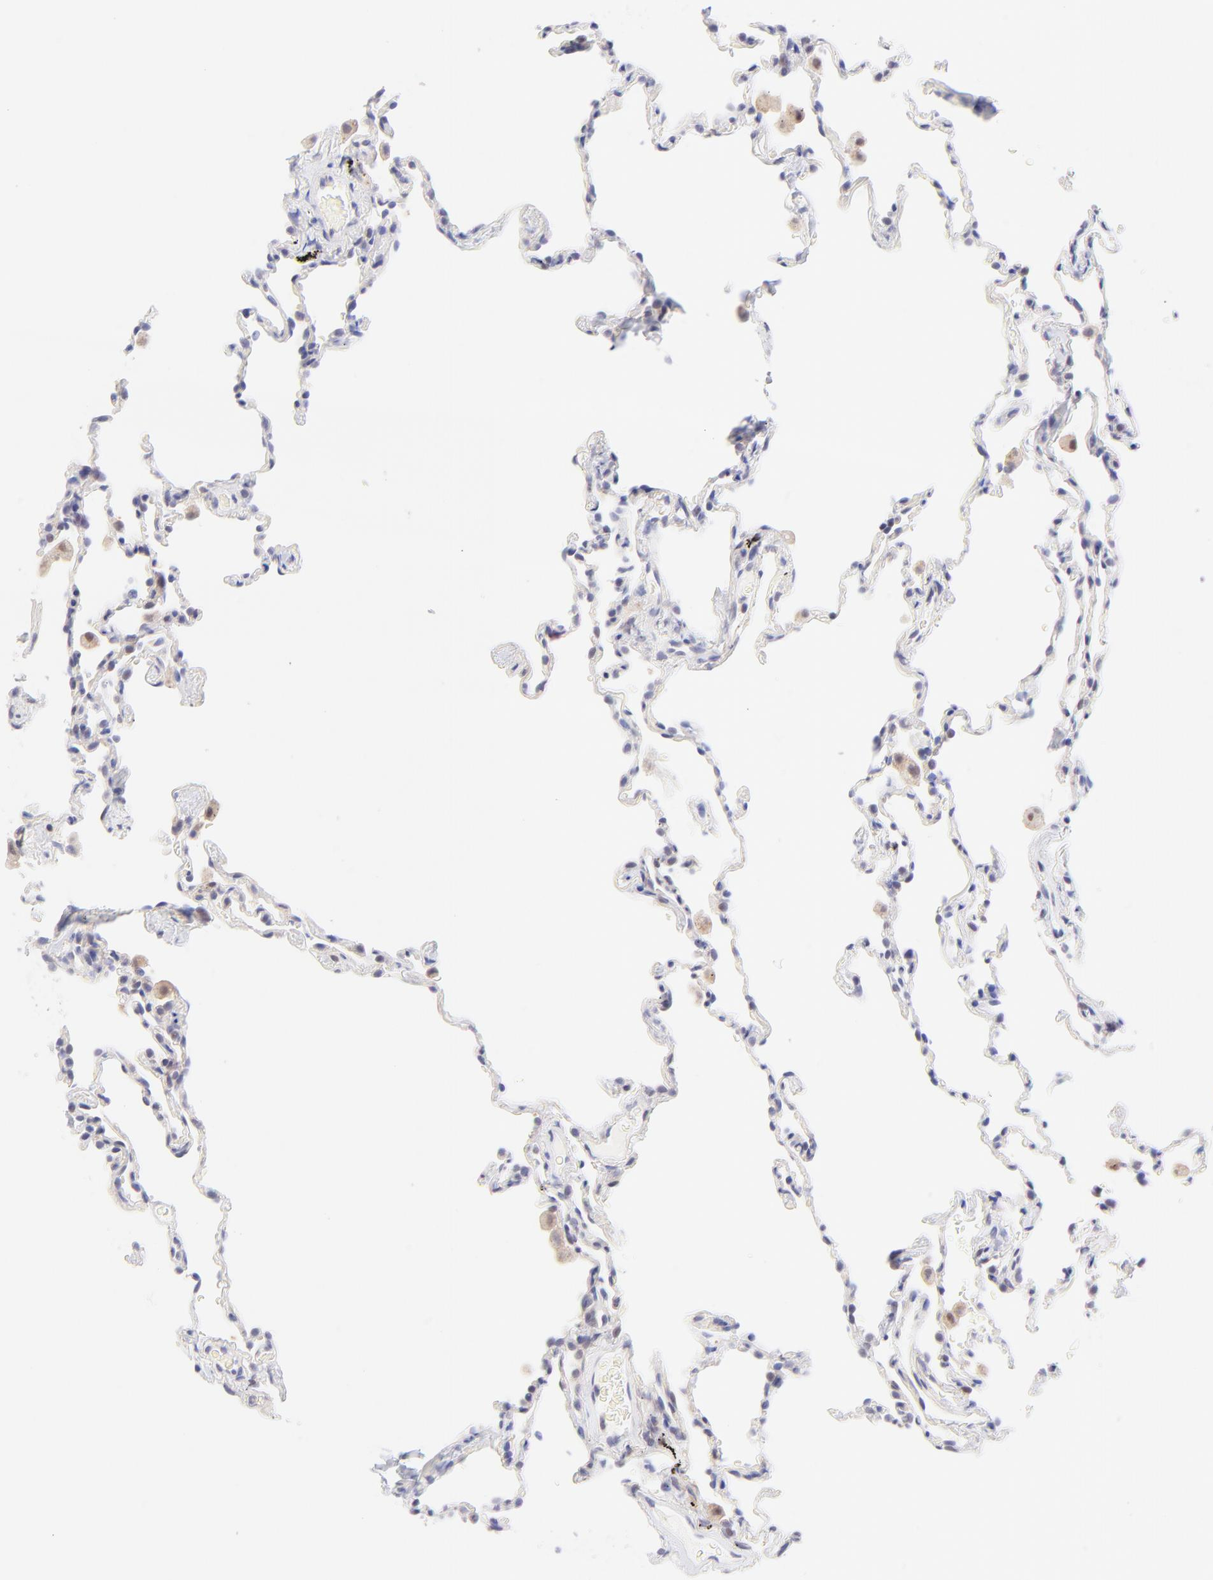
{"staining": {"intensity": "negative", "quantity": "none", "location": "none"}, "tissue": "lung", "cell_type": "Alveolar cells", "image_type": "normal", "snomed": [{"axis": "morphology", "description": "Normal tissue, NOS"}, {"axis": "morphology", "description": "Soft tissue tumor metastatic"}, {"axis": "topography", "description": "Lung"}], "caption": "Lung was stained to show a protein in brown. There is no significant staining in alveolar cells. (DAB IHC, high magnification).", "gene": "PBDC1", "patient": {"sex": "male", "age": 59}}